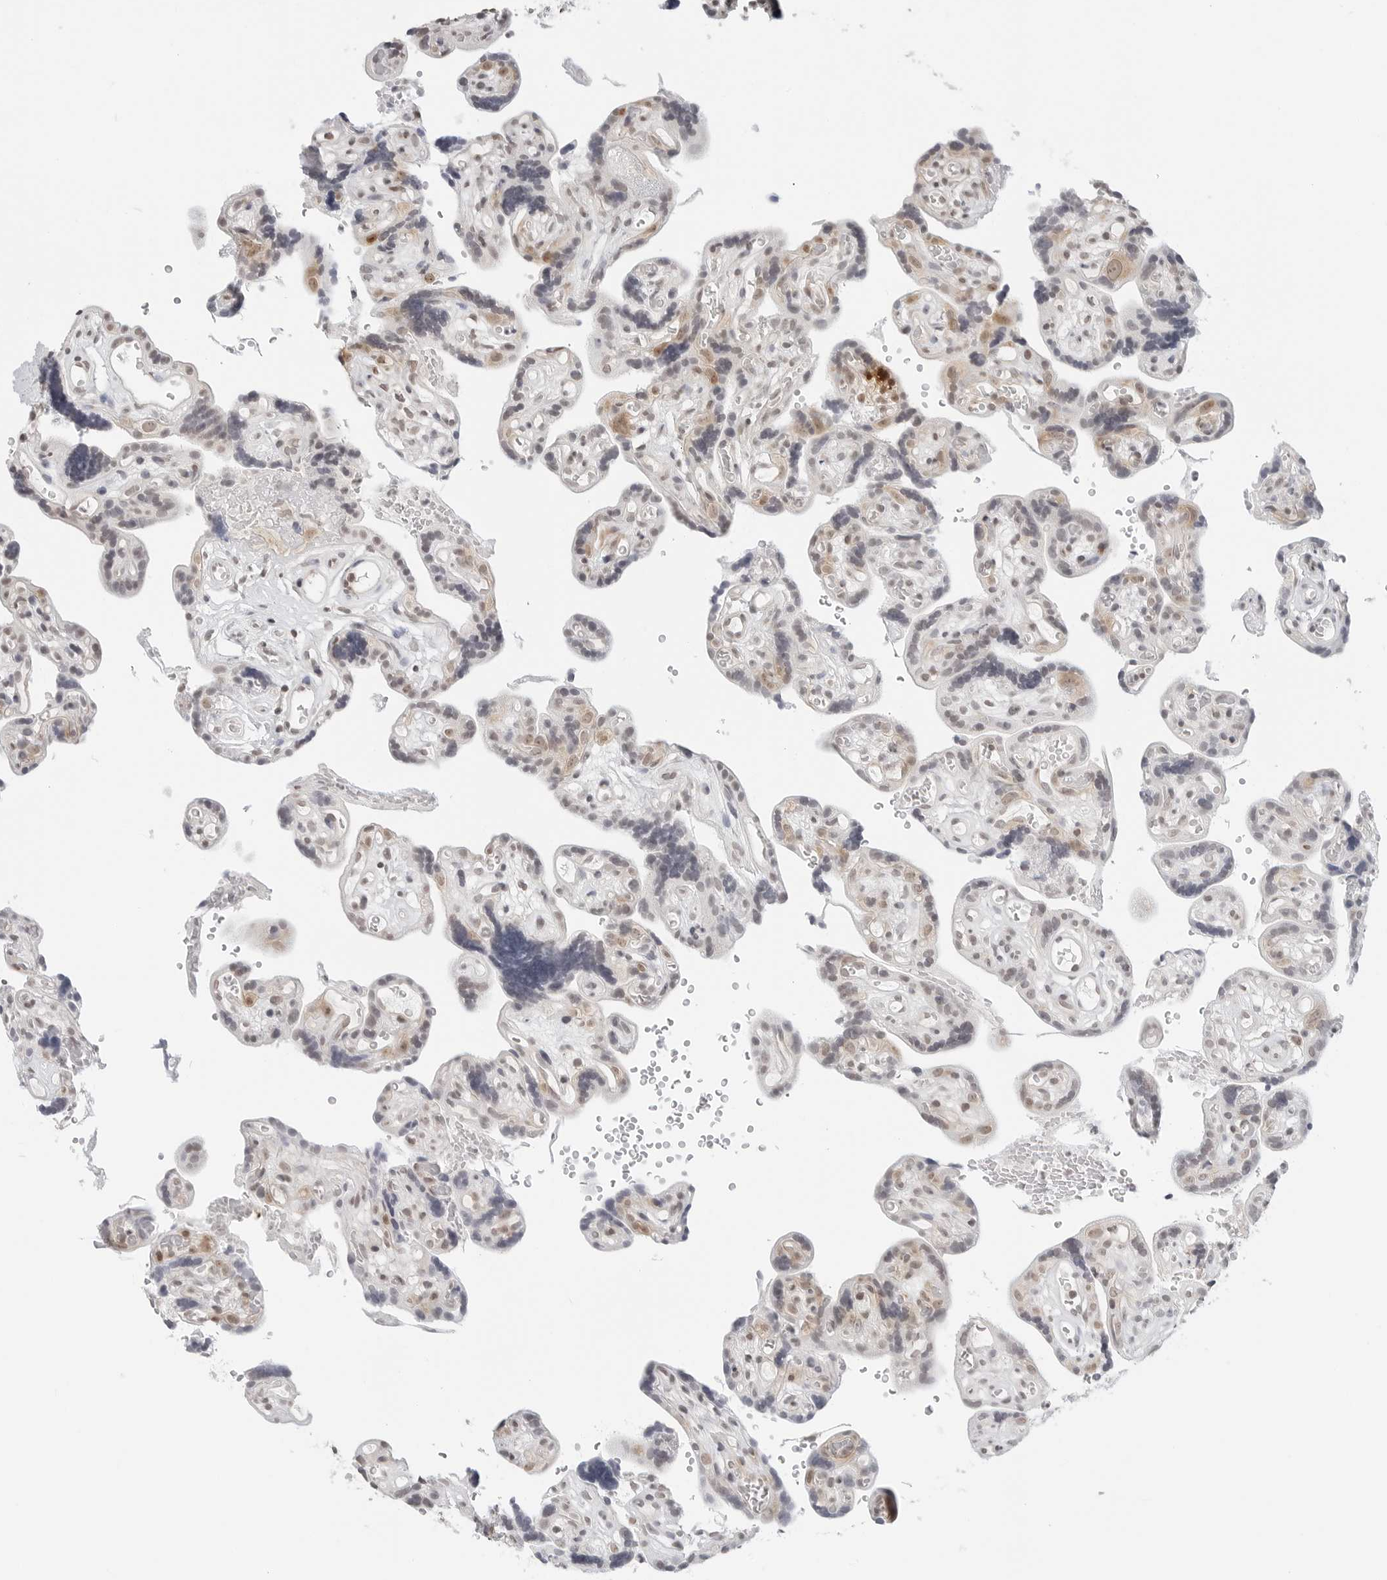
{"staining": {"intensity": "weak", "quantity": "25%-75%", "location": "cytoplasmic/membranous,nuclear"}, "tissue": "placenta", "cell_type": "Decidual cells", "image_type": "normal", "snomed": [{"axis": "morphology", "description": "Normal tissue, NOS"}, {"axis": "topography", "description": "Placenta"}], "caption": "Immunohistochemical staining of unremarkable human placenta shows weak cytoplasmic/membranous,nuclear protein staining in about 25%-75% of decidual cells.", "gene": "METAP1", "patient": {"sex": "female", "age": 30}}